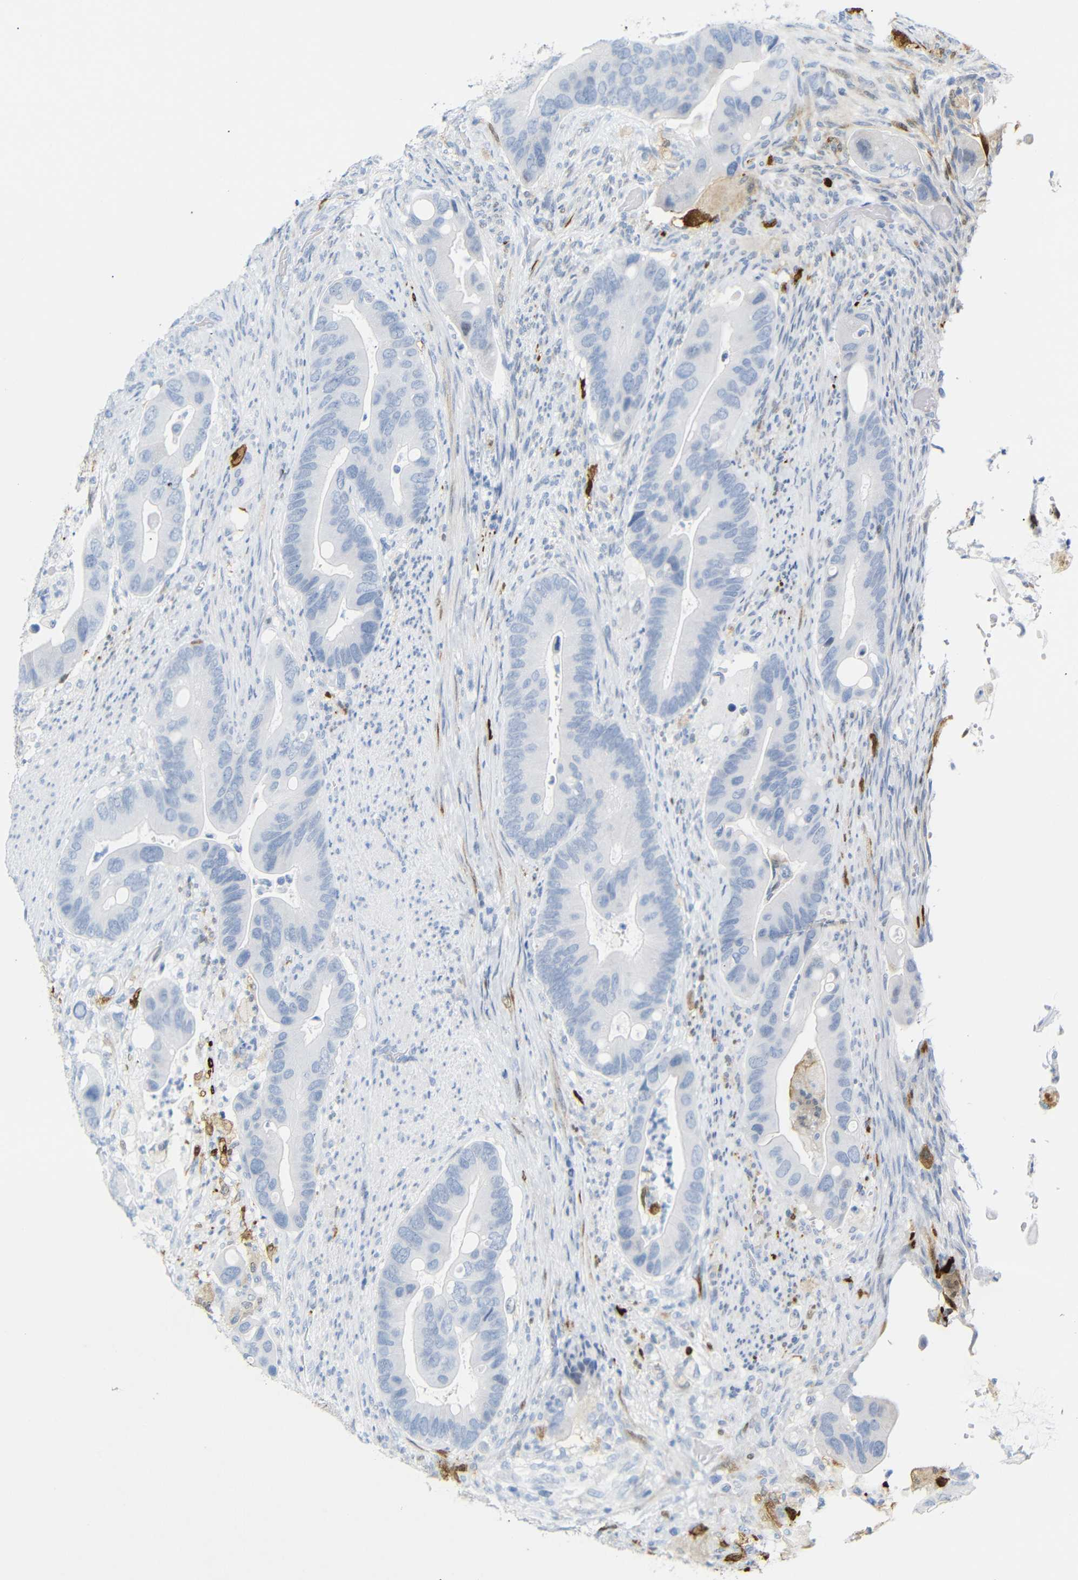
{"staining": {"intensity": "negative", "quantity": "none", "location": "none"}, "tissue": "colorectal cancer", "cell_type": "Tumor cells", "image_type": "cancer", "snomed": [{"axis": "morphology", "description": "Adenocarcinoma, NOS"}, {"axis": "topography", "description": "Rectum"}], "caption": "Colorectal cancer (adenocarcinoma) was stained to show a protein in brown. There is no significant expression in tumor cells.", "gene": "MT1A", "patient": {"sex": "female", "age": 57}}